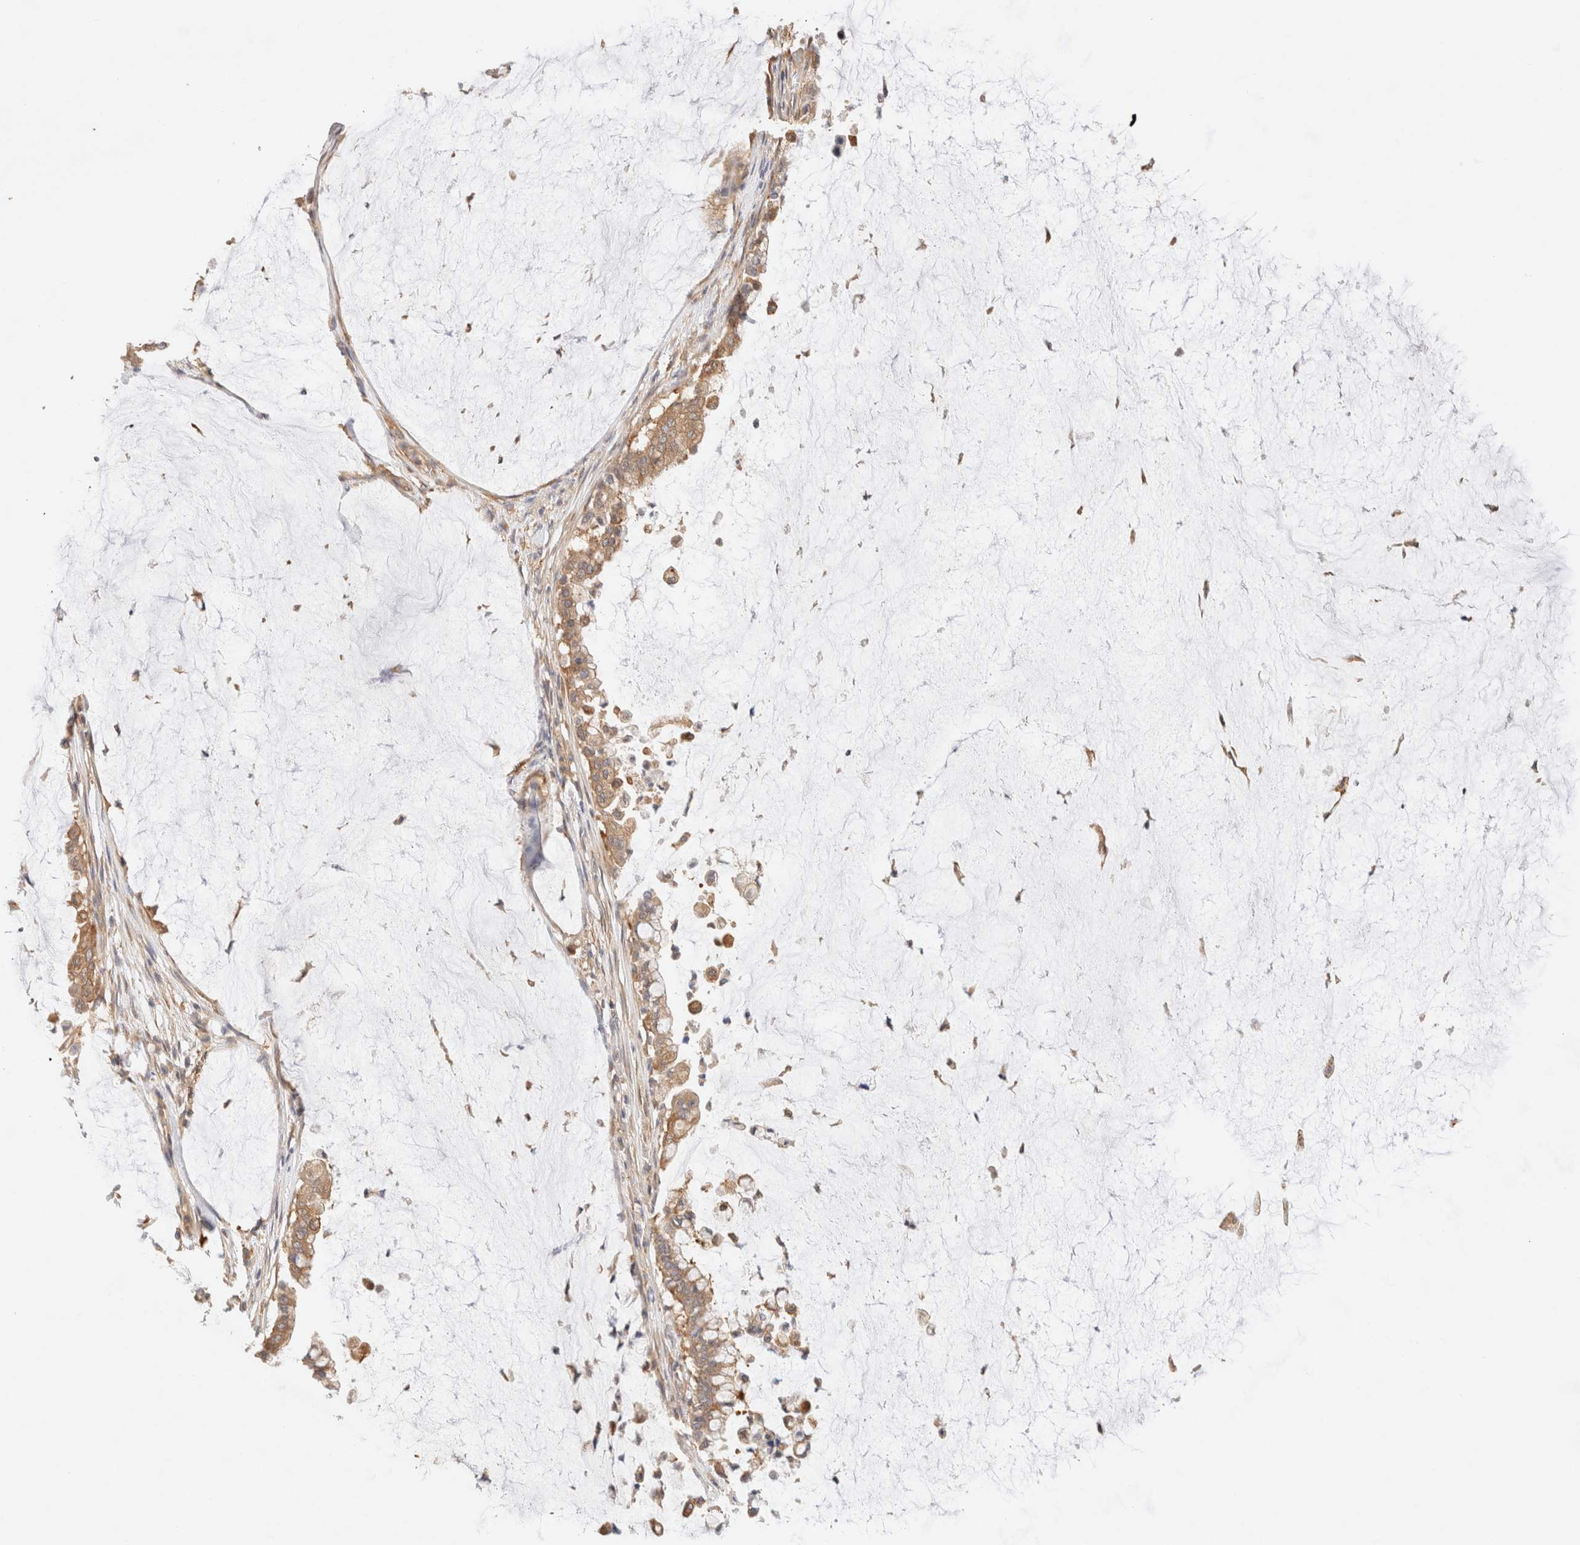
{"staining": {"intensity": "moderate", "quantity": ">75%", "location": "cytoplasmic/membranous"}, "tissue": "pancreatic cancer", "cell_type": "Tumor cells", "image_type": "cancer", "snomed": [{"axis": "morphology", "description": "Adenocarcinoma, NOS"}, {"axis": "topography", "description": "Pancreas"}], "caption": "Moderate cytoplasmic/membranous positivity for a protein is seen in approximately >75% of tumor cells of pancreatic adenocarcinoma using immunohistochemistry.", "gene": "RABEP1", "patient": {"sex": "male", "age": 41}}